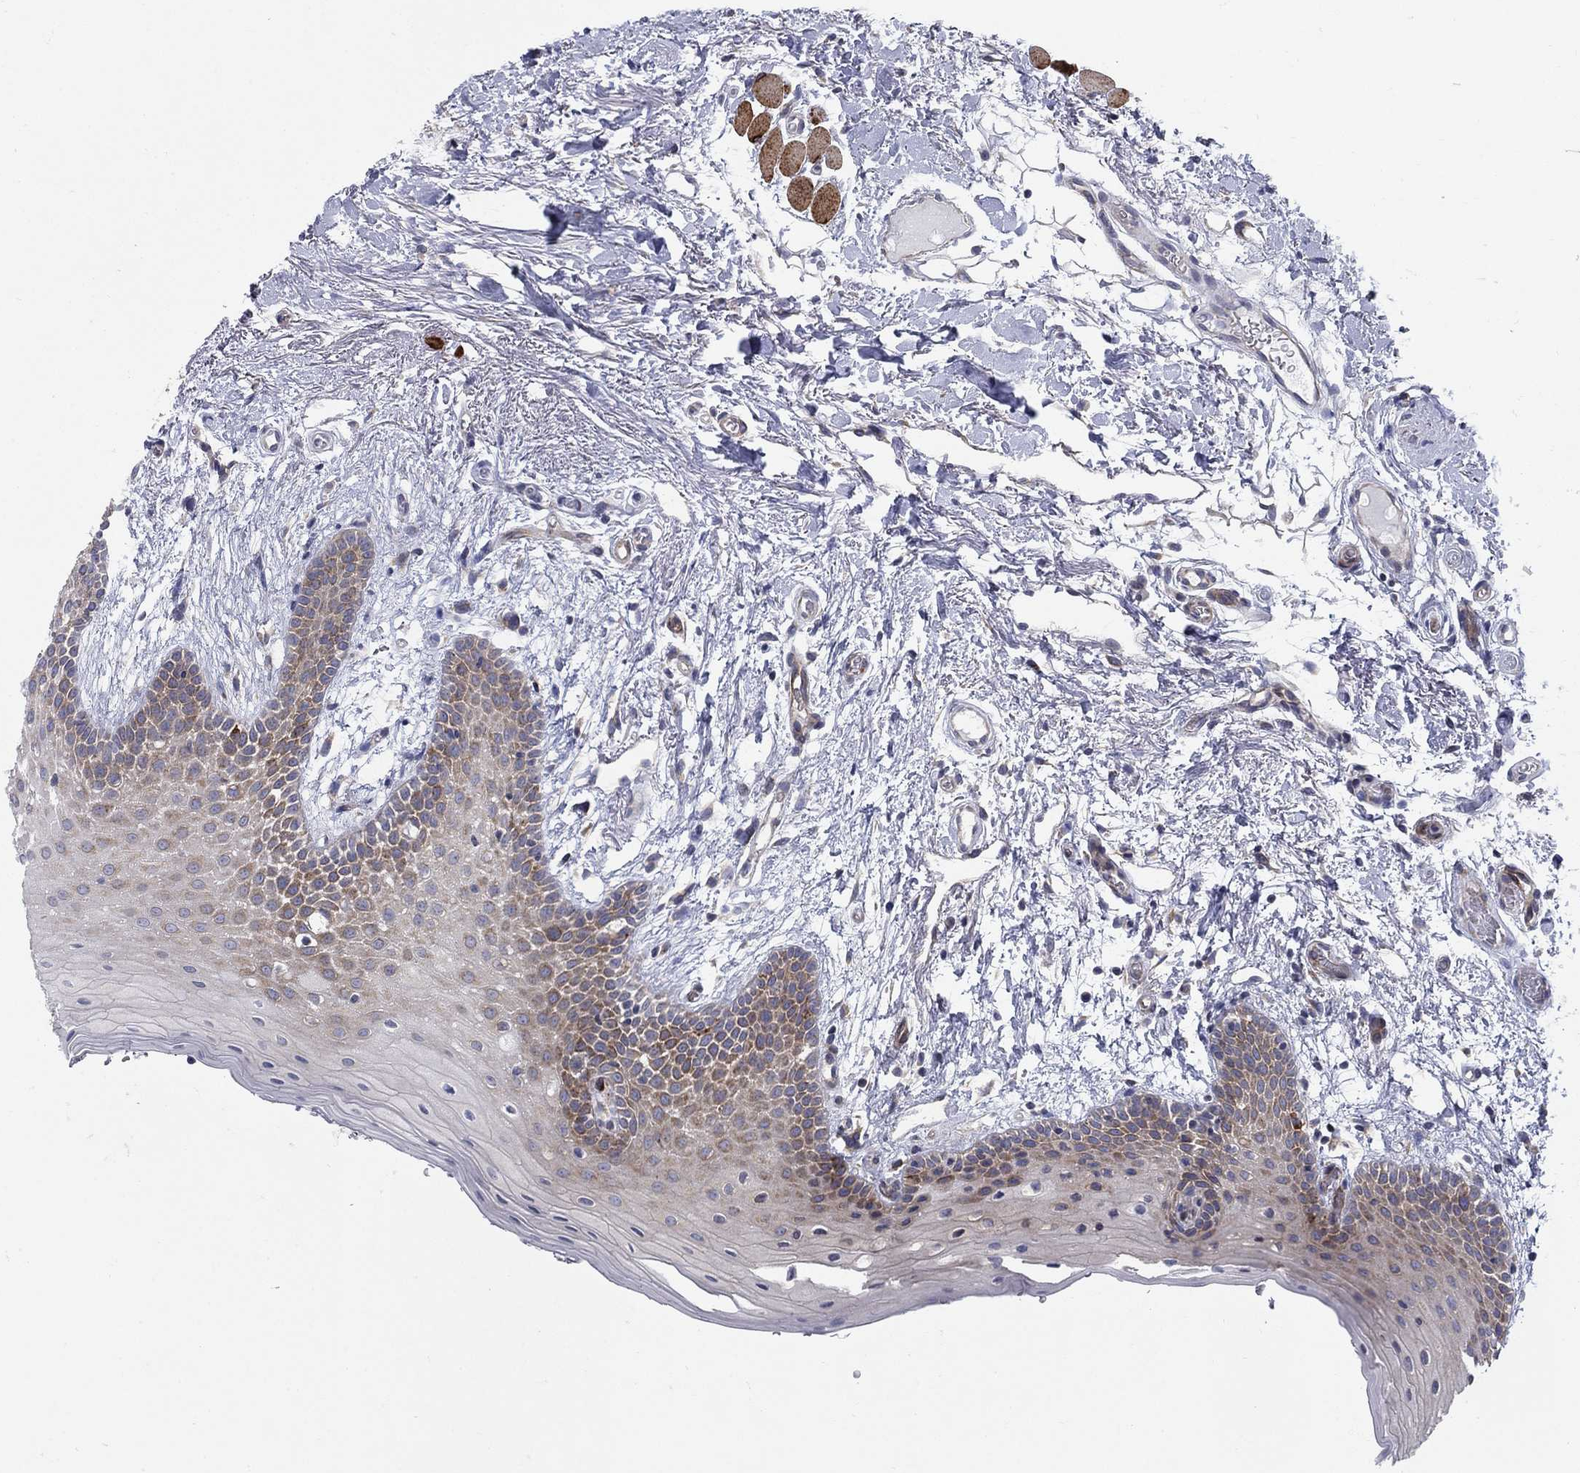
{"staining": {"intensity": "moderate", "quantity": "25%-75%", "location": "cytoplasmic/membranous"}, "tissue": "oral mucosa", "cell_type": "Squamous epithelial cells", "image_type": "normal", "snomed": [{"axis": "morphology", "description": "Normal tissue, NOS"}, {"axis": "topography", "description": "Oral tissue"}, {"axis": "topography", "description": "Tounge, NOS"}], "caption": "DAB immunohistochemical staining of normal oral mucosa shows moderate cytoplasmic/membranous protein expression in approximately 25%-75% of squamous epithelial cells.", "gene": "FXR1", "patient": {"sex": "female", "age": 86}}